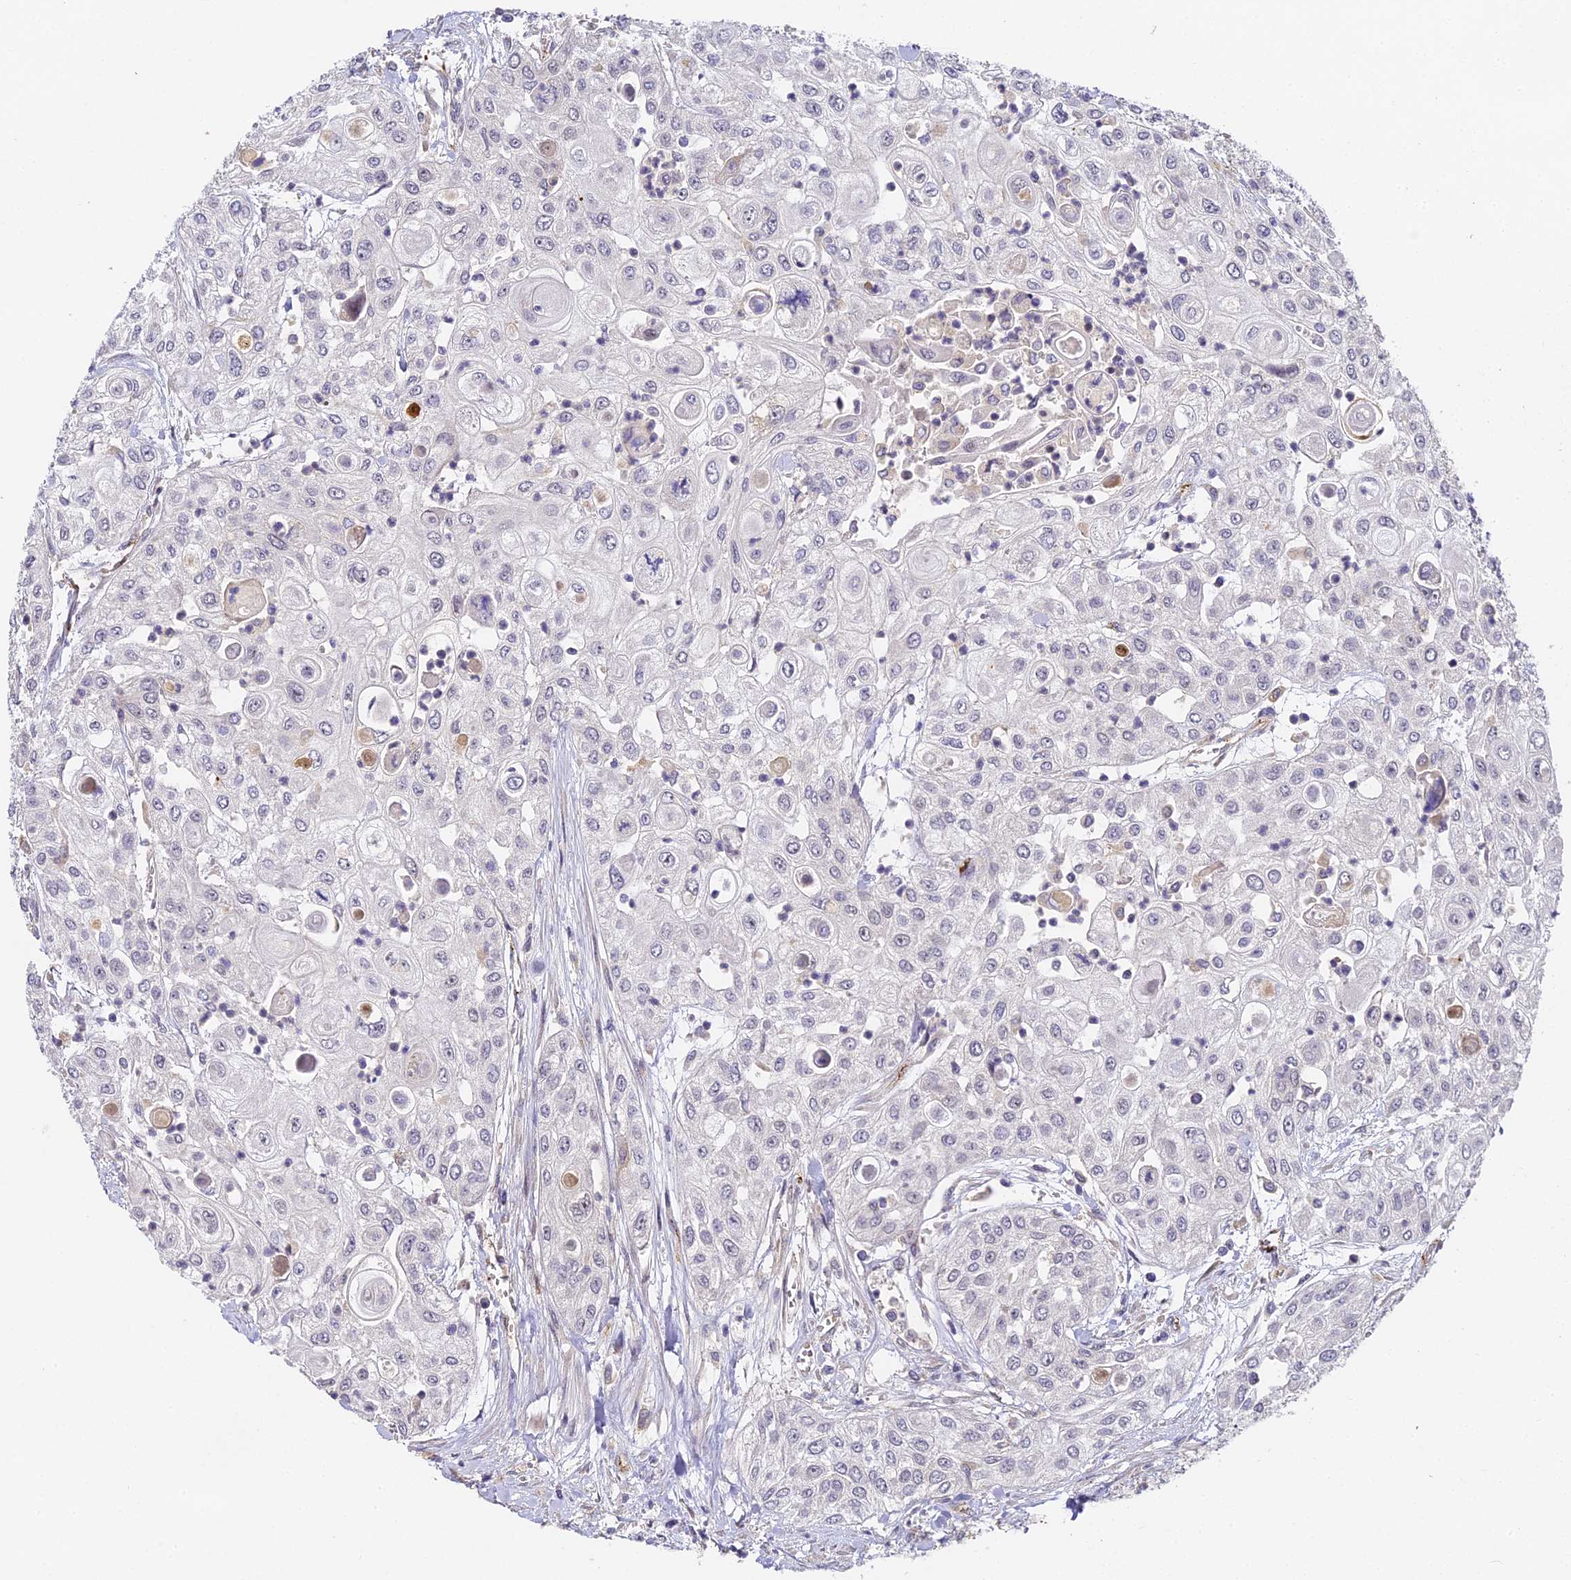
{"staining": {"intensity": "negative", "quantity": "none", "location": "none"}, "tissue": "urothelial cancer", "cell_type": "Tumor cells", "image_type": "cancer", "snomed": [{"axis": "morphology", "description": "Urothelial carcinoma, High grade"}, {"axis": "topography", "description": "Urinary bladder"}], "caption": "Immunohistochemistry (IHC) of urothelial cancer shows no expression in tumor cells.", "gene": "DNAAF10", "patient": {"sex": "female", "age": 79}}